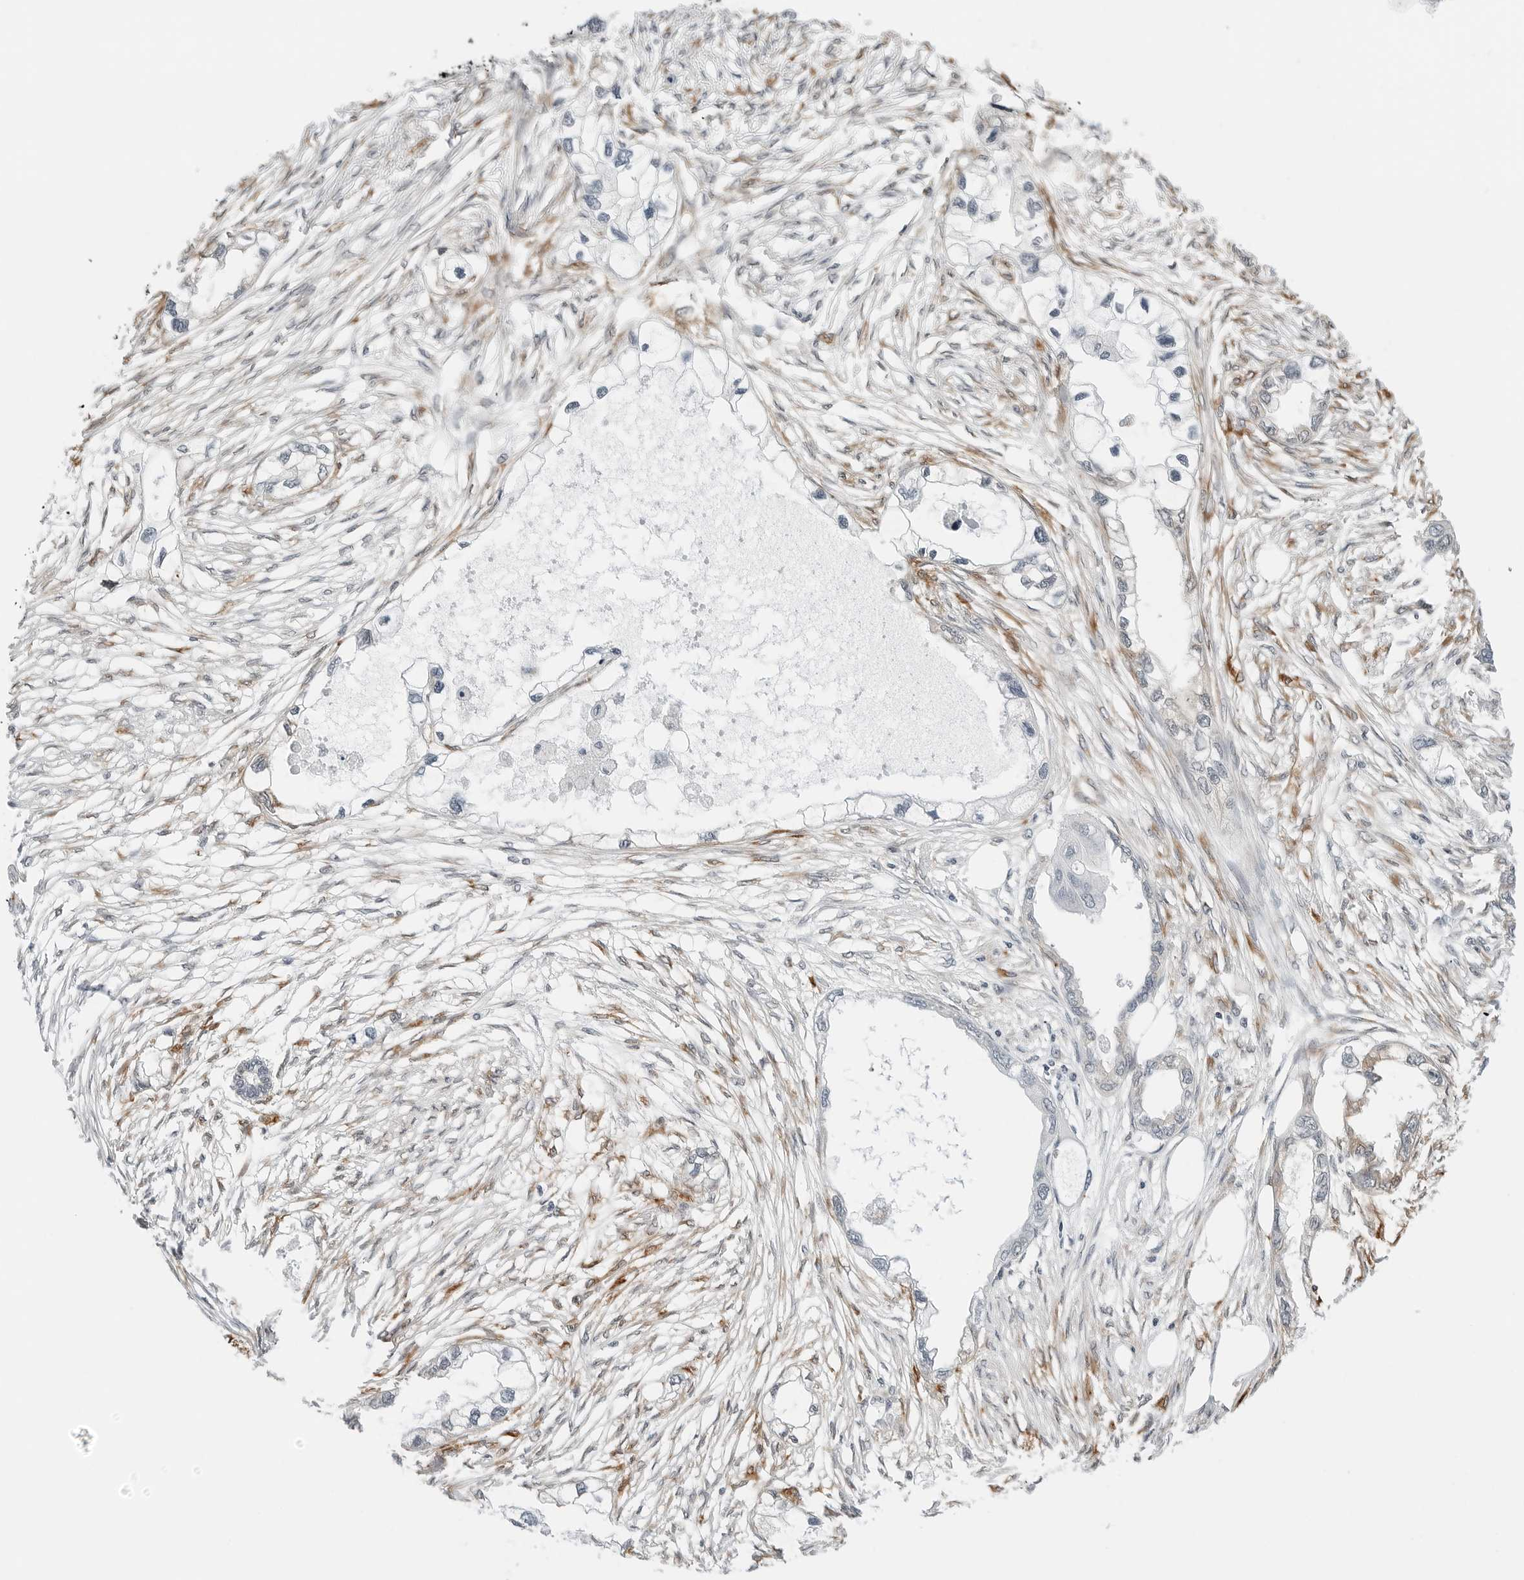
{"staining": {"intensity": "weak", "quantity": "<25%", "location": "cytoplasmic/membranous"}, "tissue": "endometrial cancer", "cell_type": "Tumor cells", "image_type": "cancer", "snomed": [{"axis": "morphology", "description": "Adenocarcinoma, NOS"}, {"axis": "morphology", "description": "Adenocarcinoma, metastatic, NOS"}, {"axis": "topography", "description": "Adipose tissue"}, {"axis": "topography", "description": "Endometrium"}], "caption": "Protein analysis of endometrial adenocarcinoma shows no significant positivity in tumor cells. (DAB IHC, high magnification).", "gene": "P4HA2", "patient": {"sex": "female", "age": 67}}